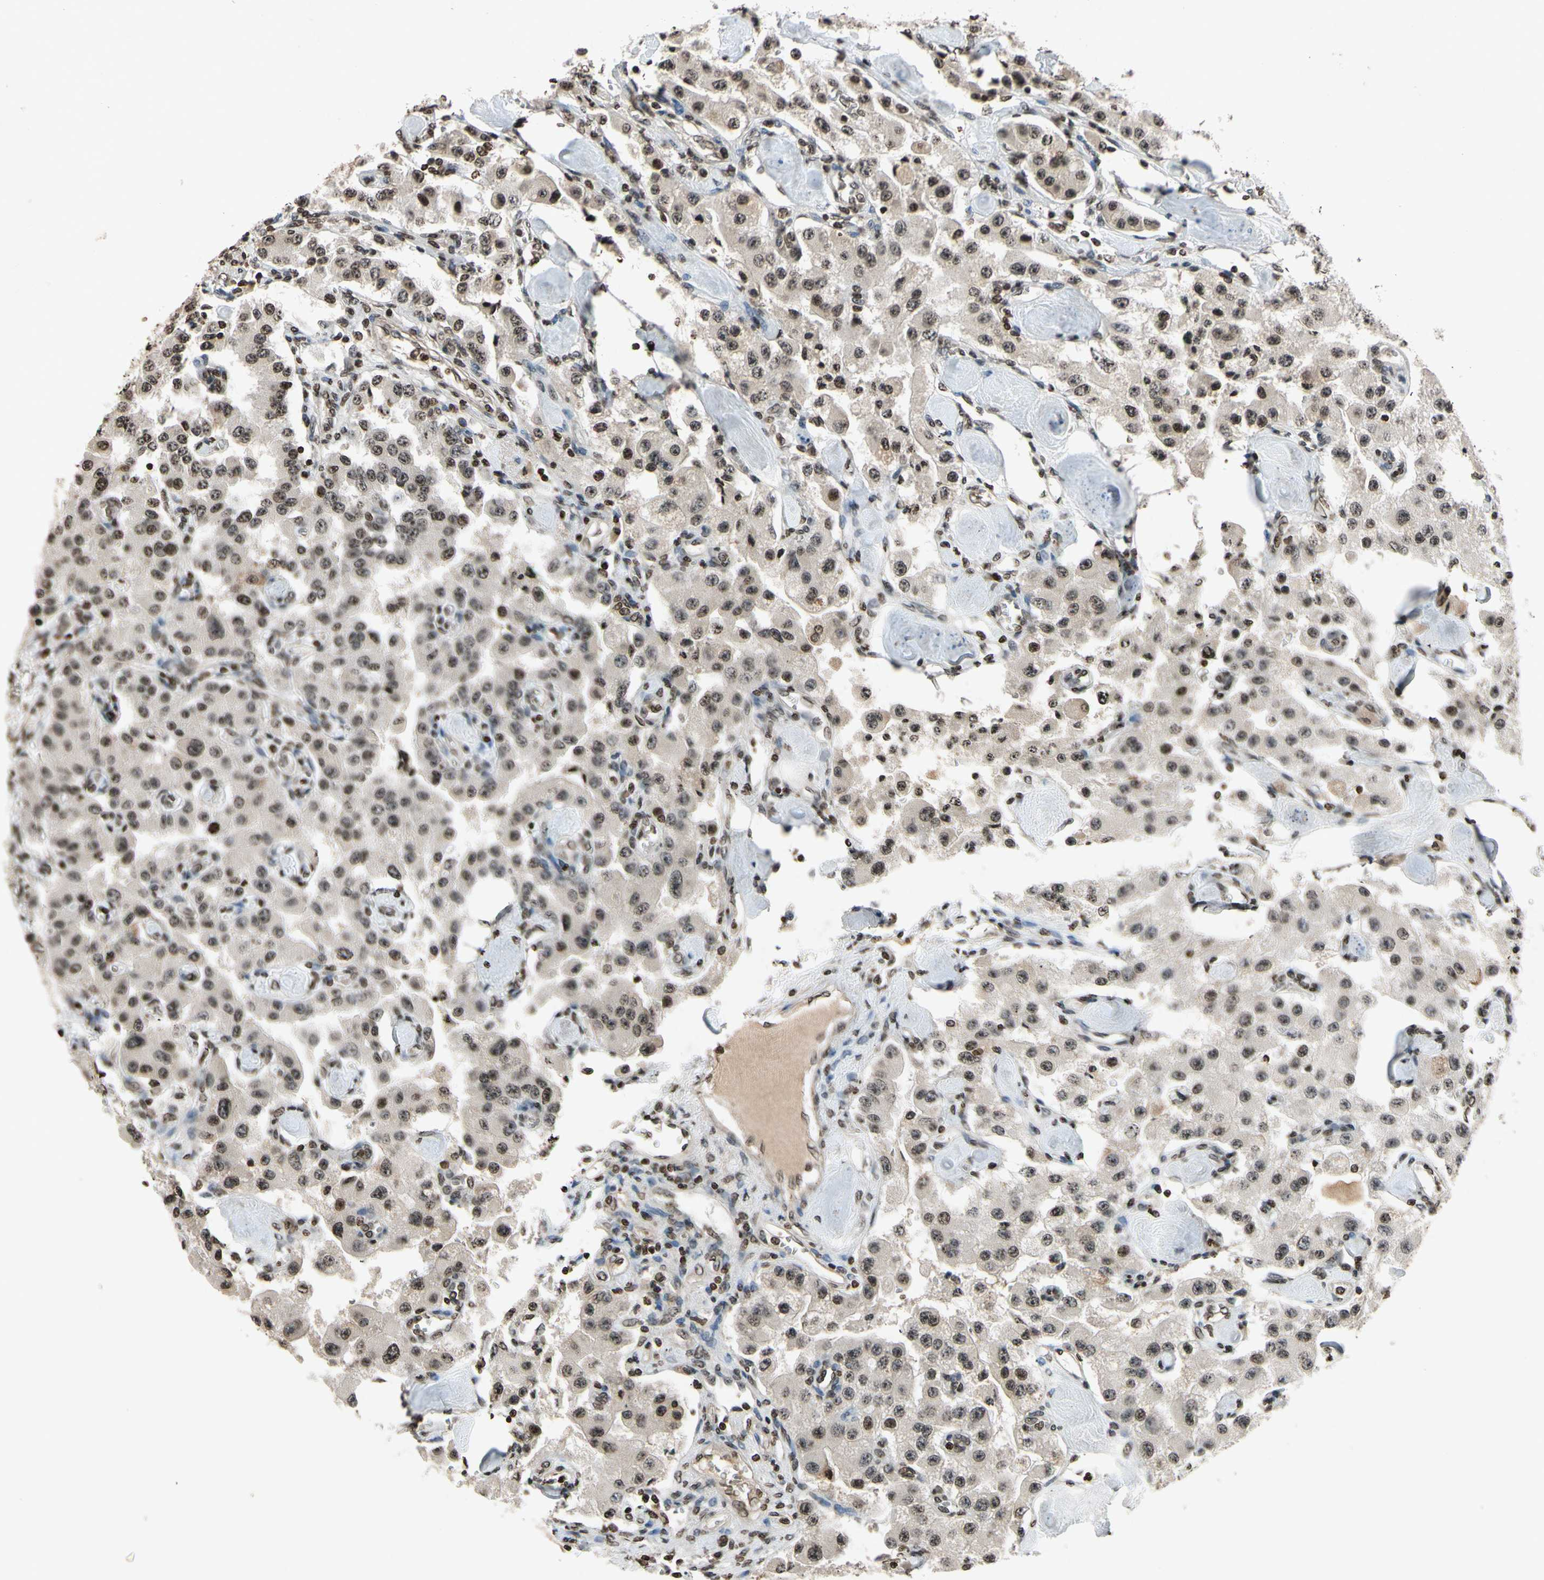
{"staining": {"intensity": "moderate", "quantity": ">75%", "location": "nuclear"}, "tissue": "carcinoid", "cell_type": "Tumor cells", "image_type": "cancer", "snomed": [{"axis": "morphology", "description": "Carcinoid, malignant, NOS"}, {"axis": "topography", "description": "Pancreas"}], "caption": "The photomicrograph displays immunohistochemical staining of carcinoid. There is moderate nuclear expression is appreciated in about >75% of tumor cells. (Stains: DAB in brown, nuclei in blue, Microscopy: brightfield microscopy at high magnification).", "gene": "HOXB3", "patient": {"sex": "male", "age": 41}}